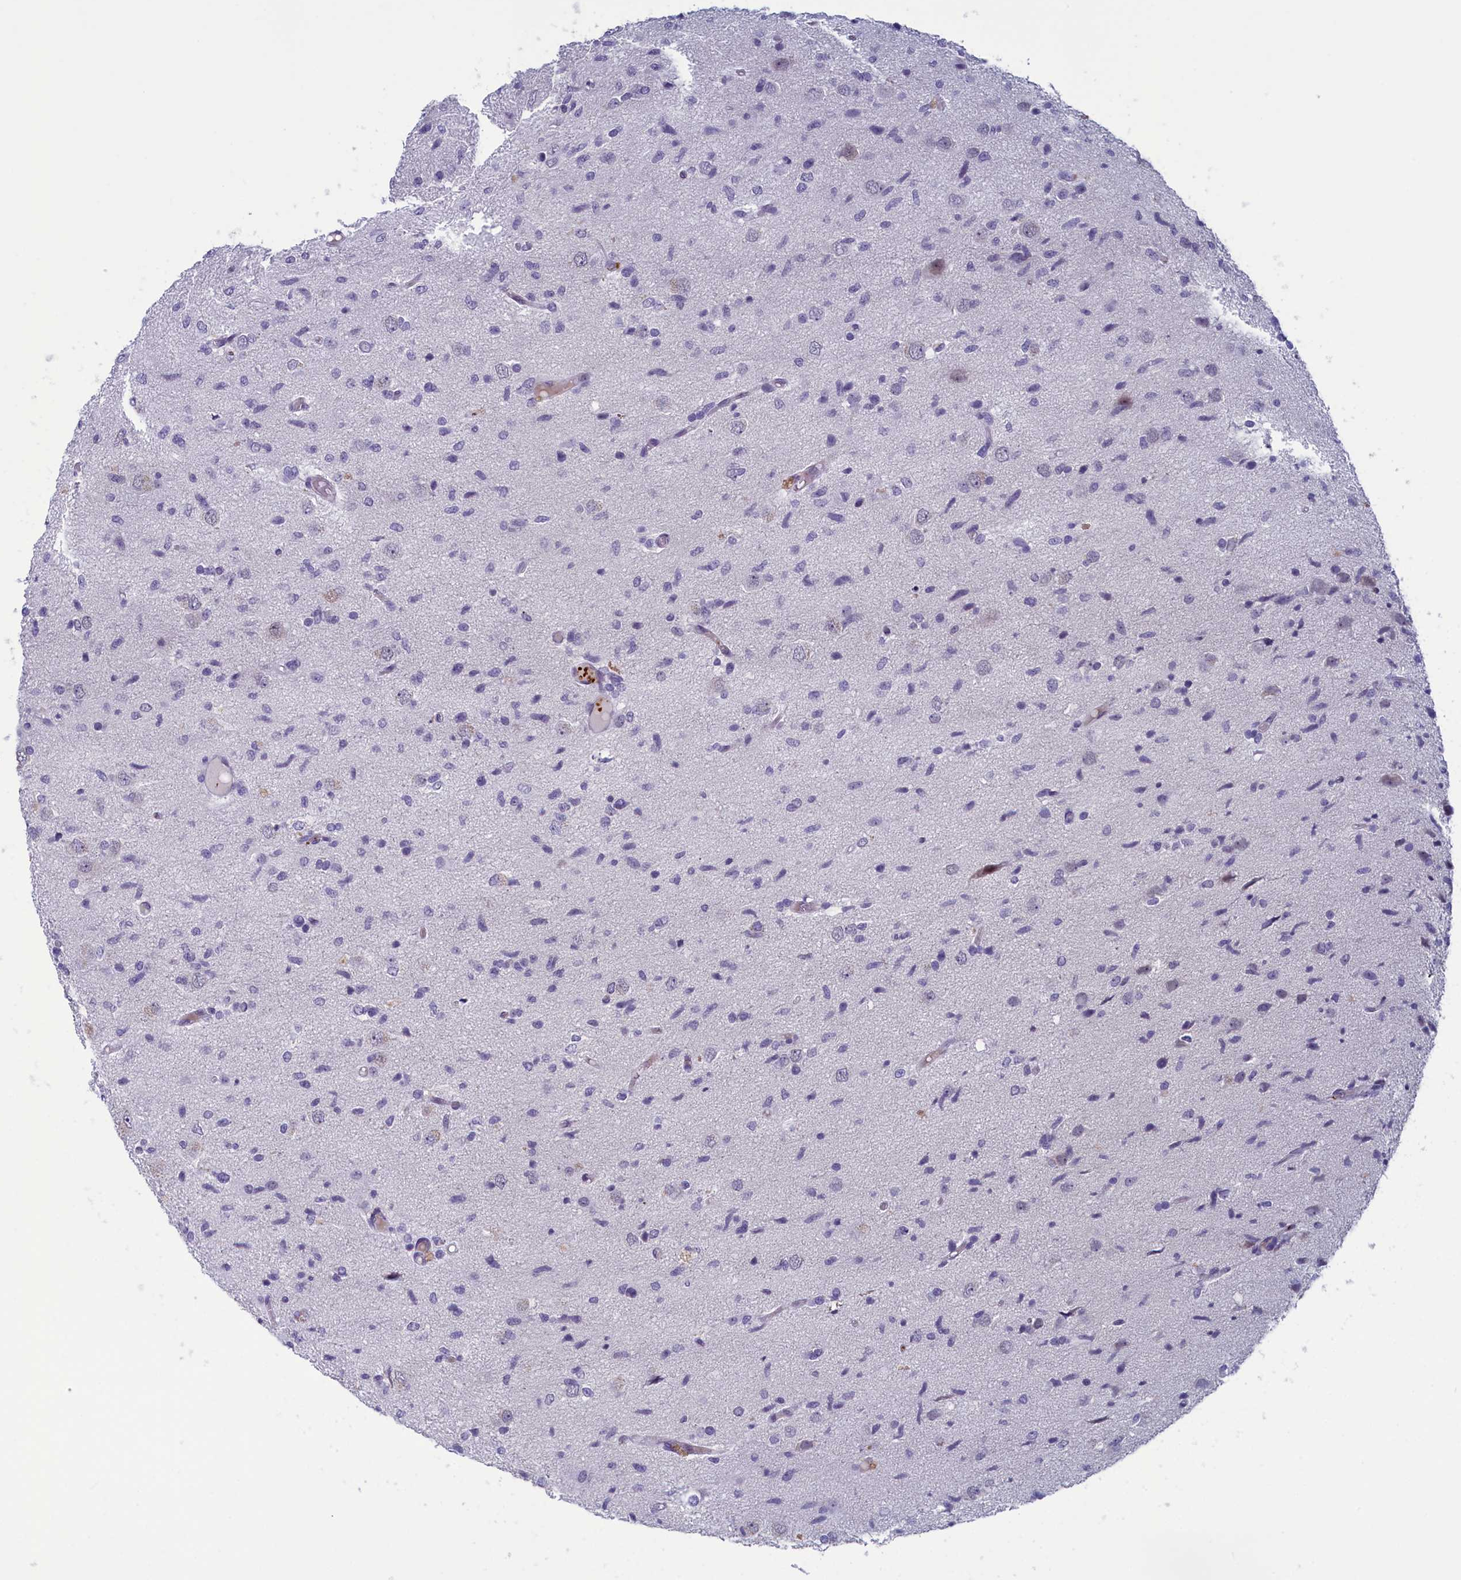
{"staining": {"intensity": "negative", "quantity": "none", "location": "none"}, "tissue": "glioma", "cell_type": "Tumor cells", "image_type": "cancer", "snomed": [{"axis": "morphology", "description": "Glioma, malignant, High grade"}, {"axis": "topography", "description": "Brain"}], "caption": "An immunohistochemistry photomicrograph of glioma is shown. There is no staining in tumor cells of glioma.", "gene": "AIFM2", "patient": {"sex": "female", "age": 59}}